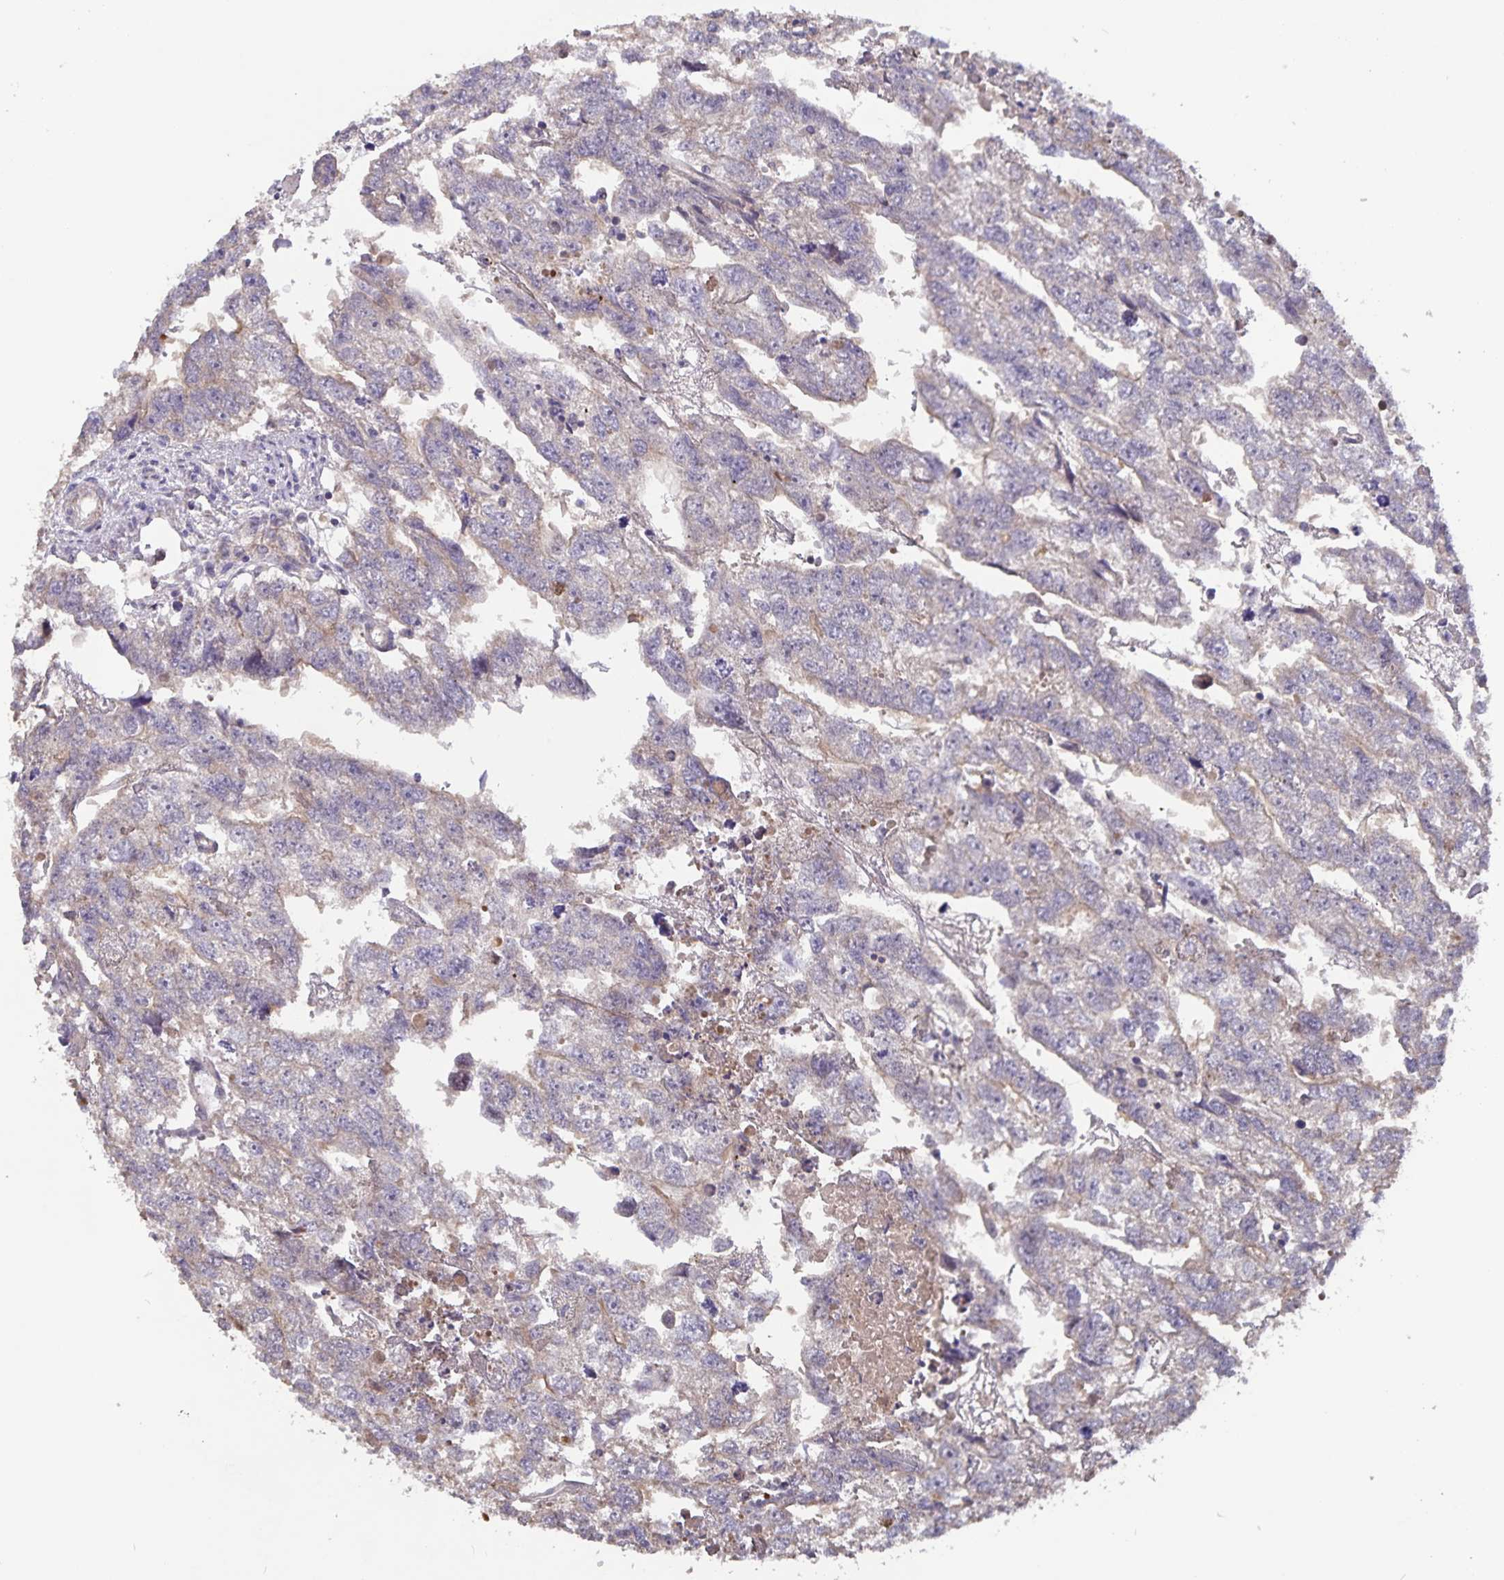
{"staining": {"intensity": "weak", "quantity": "<25%", "location": "cytoplasmic/membranous"}, "tissue": "testis cancer", "cell_type": "Tumor cells", "image_type": "cancer", "snomed": [{"axis": "morphology", "description": "Carcinoma, Embryonal, NOS"}, {"axis": "morphology", "description": "Teratoma, malignant, NOS"}, {"axis": "topography", "description": "Testis"}], "caption": "The immunohistochemistry photomicrograph has no significant staining in tumor cells of testis teratoma (malignant) tissue.", "gene": "FBXL16", "patient": {"sex": "male", "age": 44}}